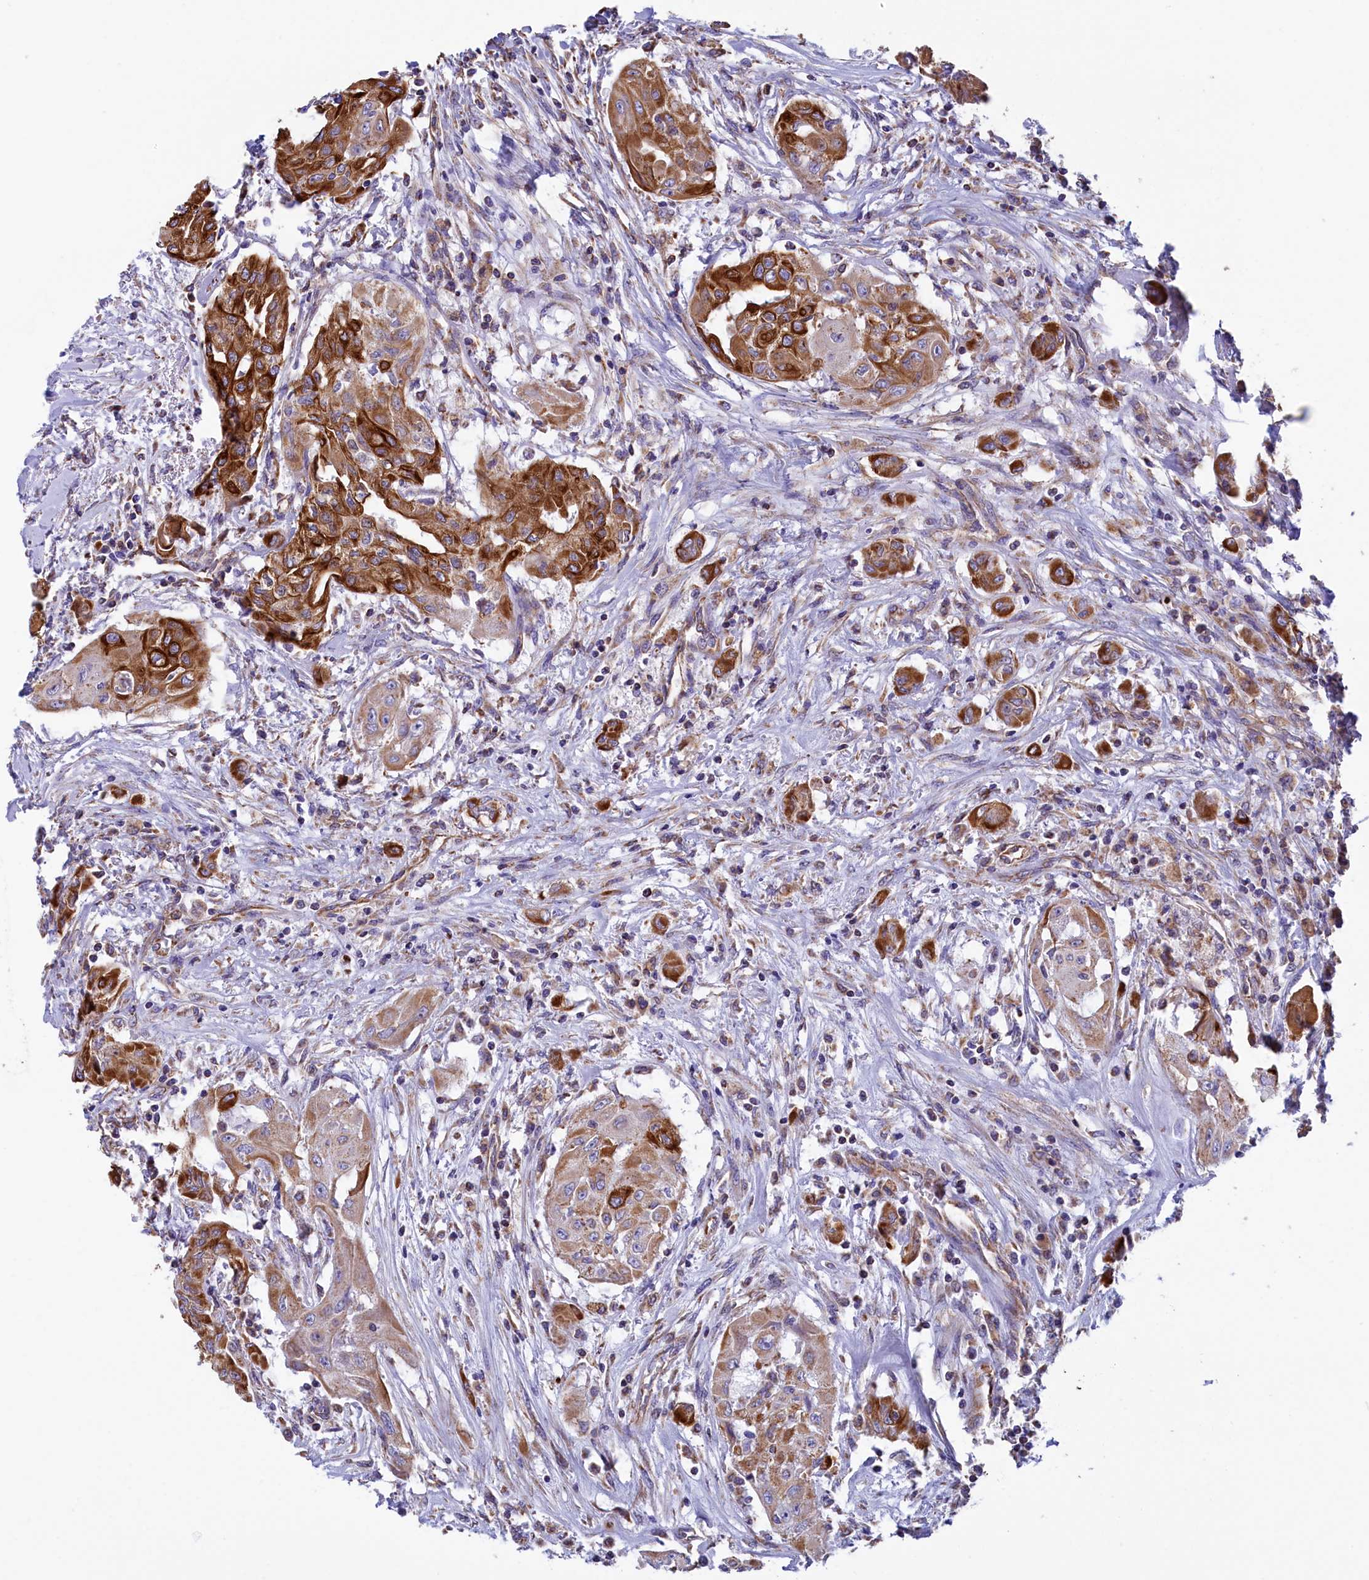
{"staining": {"intensity": "strong", "quantity": ">75%", "location": "cytoplasmic/membranous"}, "tissue": "thyroid cancer", "cell_type": "Tumor cells", "image_type": "cancer", "snomed": [{"axis": "morphology", "description": "Papillary adenocarcinoma, NOS"}, {"axis": "topography", "description": "Thyroid gland"}], "caption": "About >75% of tumor cells in thyroid cancer reveal strong cytoplasmic/membranous protein positivity as visualized by brown immunohistochemical staining.", "gene": "GATB", "patient": {"sex": "female", "age": 59}}